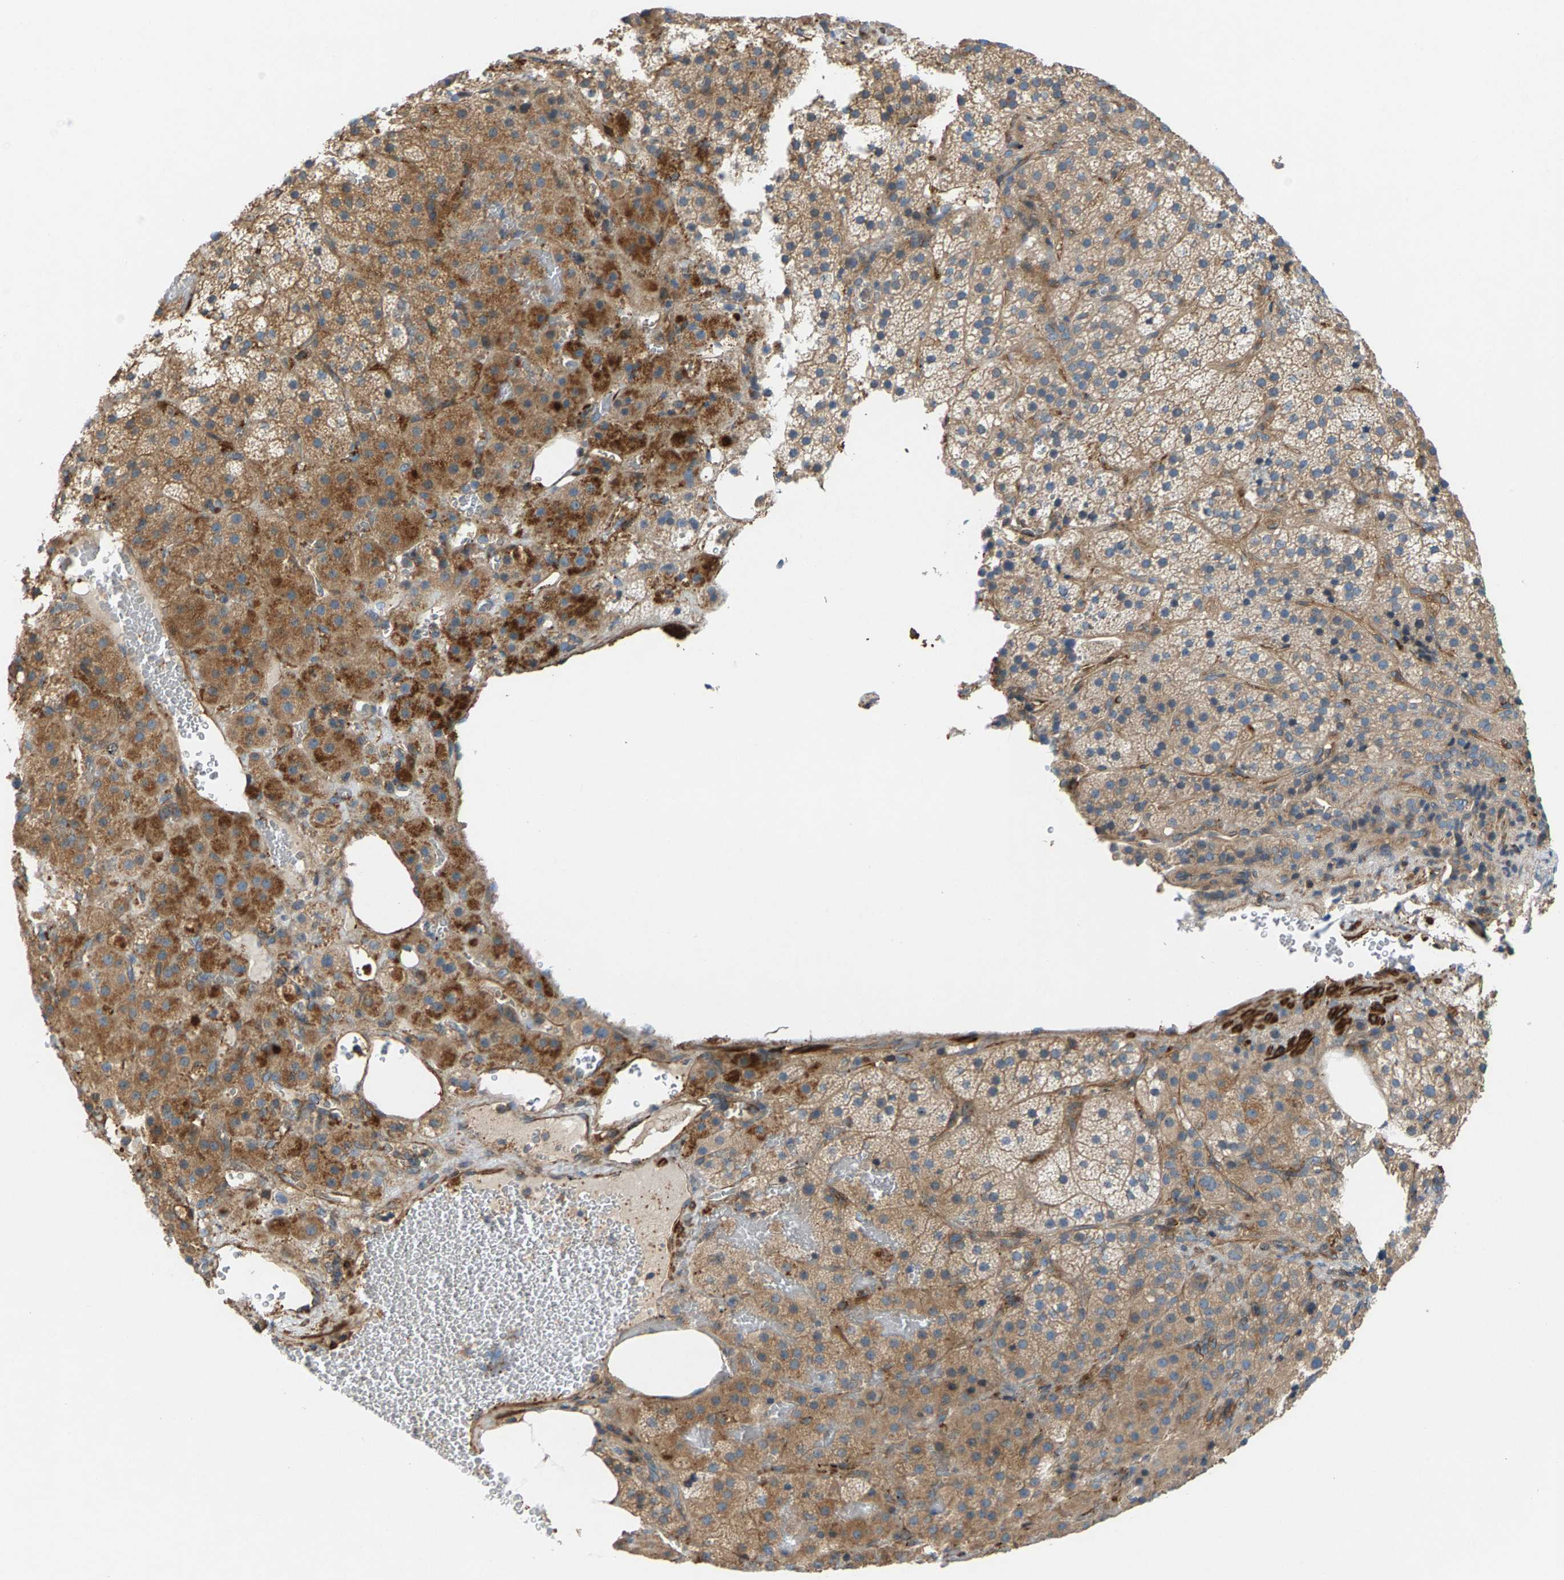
{"staining": {"intensity": "moderate", "quantity": ">75%", "location": "cytoplasmic/membranous"}, "tissue": "adrenal gland", "cell_type": "Glandular cells", "image_type": "normal", "snomed": [{"axis": "morphology", "description": "Normal tissue, NOS"}, {"axis": "topography", "description": "Adrenal gland"}], "caption": "IHC micrograph of unremarkable adrenal gland: human adrenal gland stained using immunohistochemistry shows medium levels of moderate protein expression localized specifically in the cytoplasmic/membranous of glandular cells, appearing as a cytoplasmic/membranous brown color.", "gene": "PDCL", "patient": {"sex": "female", "age": 59}}